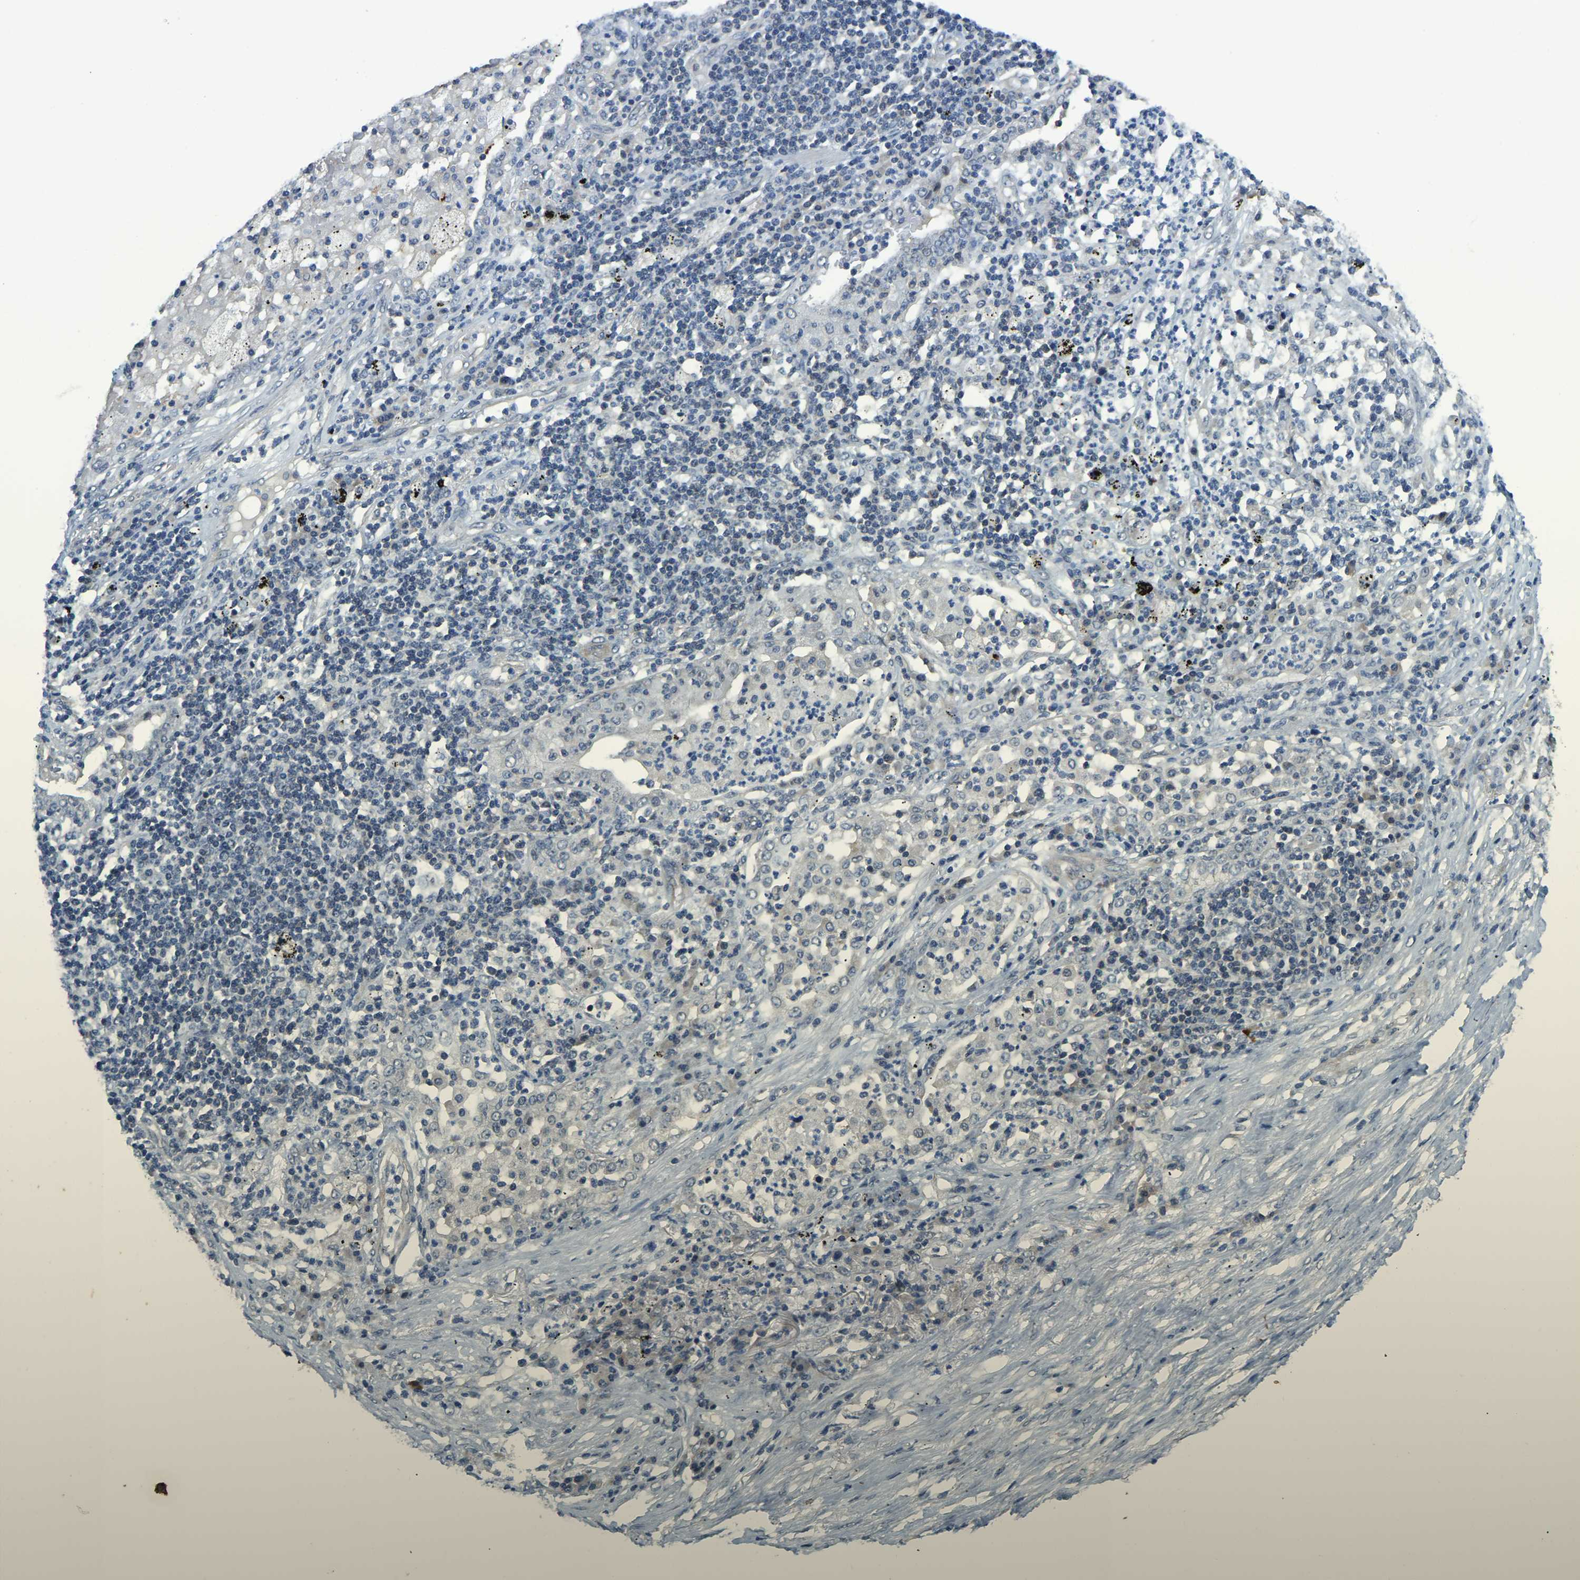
{"staining": {"intensity": "negative", "quantity": "none", "location": "none"}, "tissue": "lung cancer", "cell_type": "Tumor cells", "image_type": "cancer", "snomed": [{"axis": "morphology", "description": "Squamous cell carcinoma, NOS"}, {"axis": "topography", "description": "Lung"}], "caption": "This is a micrograph of immunohistochemistry (IHC) staining of squamous cell carcinoma (lung), which shows no staining in tumor cells.", "gene": "AHNAK", "patient": {"sex": "female", "age": 63}}